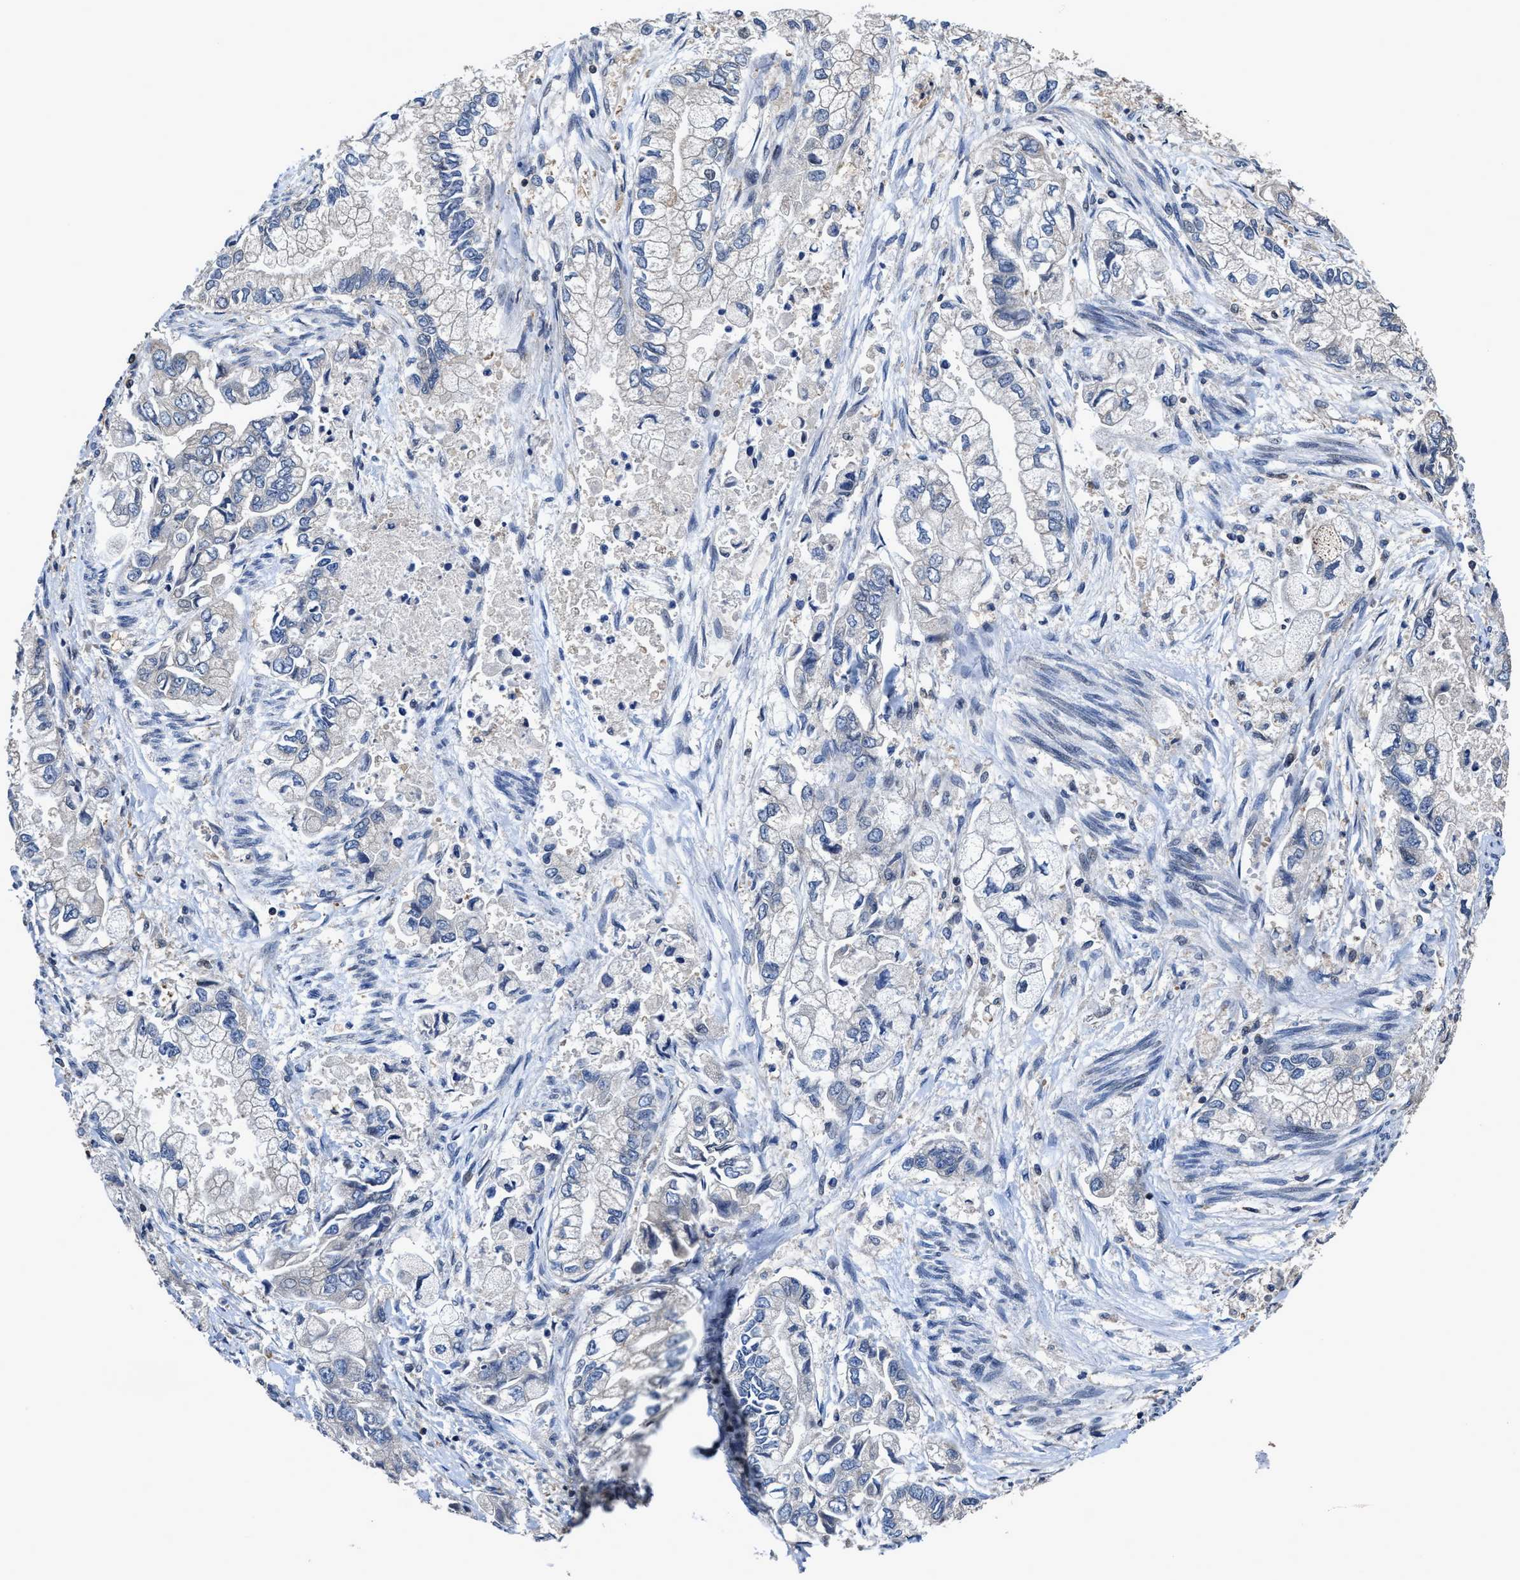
{"staining": {"intensity": "negative", "quantity": "none", "location": "none"}, "tissue": "stomach cancer", "cell_type": "Tumor cells", "image_type": "cancer", "snomed": [{"axis": "morphology", "description": "Normal tissue, NOS"}, {"axis": "morphology", "description": "Adenocarcinoma, NOS"}, {"axis": "topography", "description": "Stomach"}], "caption": "Protein analysis of adenocarcinoma (stomach) shows no significant positivity in tumor cells. (Immunohistochemistry, brightfield microscopy, high magnification).", "gene": "RGS10", "patient": {"sex": "male", "age": 62}}